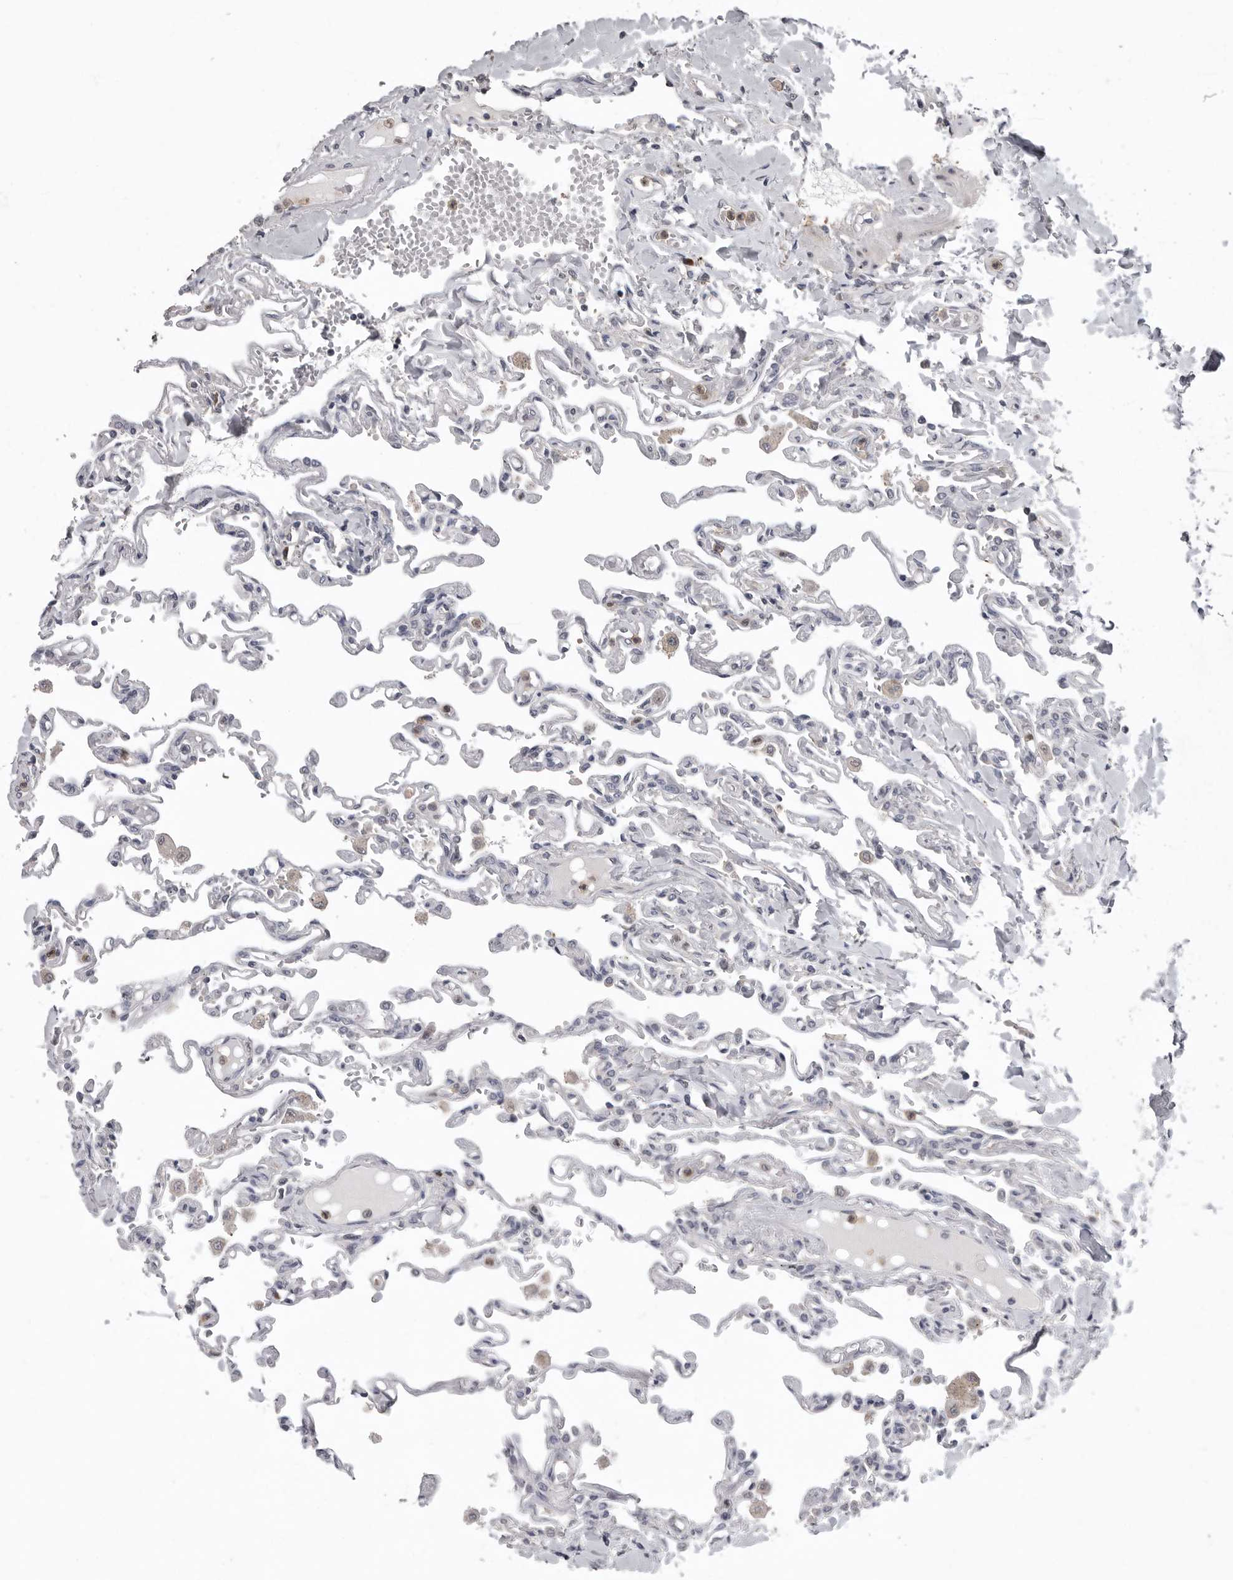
{"staining": {"intensity": "negative", "quantity": "none", "location": "none"}, "tissue": "lung", "cell_type": "Alveolar cells", "image_type": "normal", "snomed": [{"axis": "morphology", "description": "Normal tissue, NOS"}, {"axis": "topography", "description": "Lung"}], "caption": "Image shows no significant protein expression in alveolar cells of benign lung.", "gene": "RALGPS2", "patient": {"sex": "male", "age": 21}}